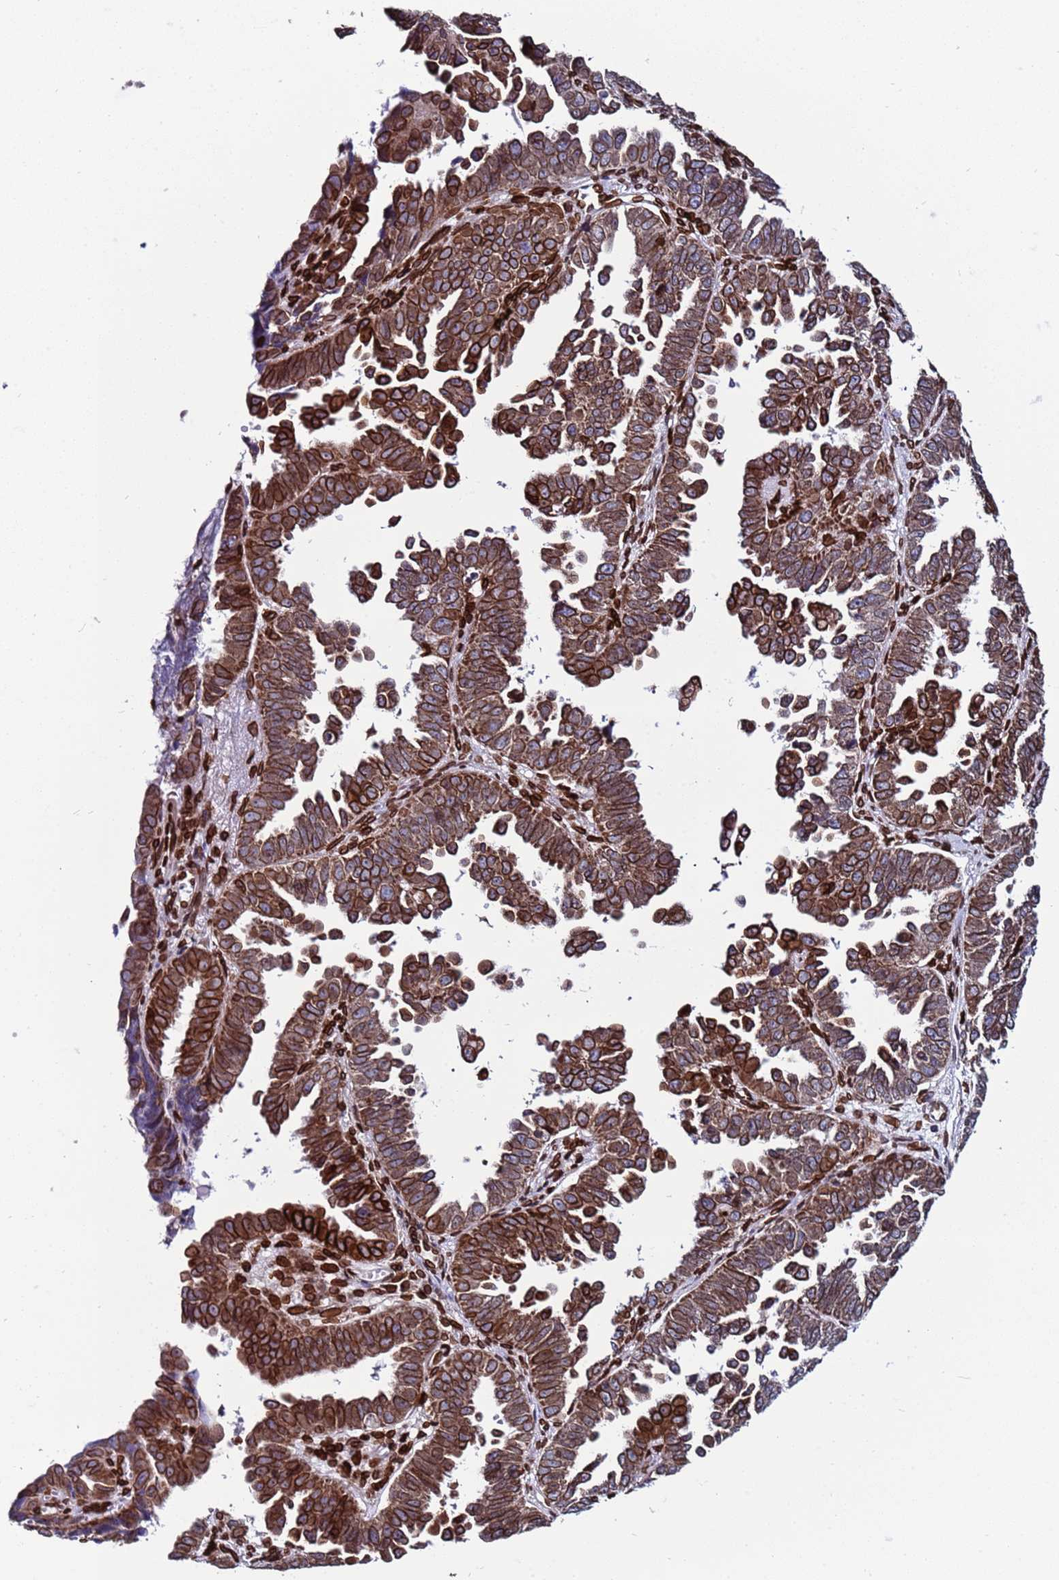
{"staining": {"intensity": "moderate", "quantity": ">75%", "location": "cytoplasmic/membranous"}, "tissue": "endometrial cancer", "cell_type": "Tumor cells", "image_type": "cancer", "snomed": [{"axis": "morphology", "description": "Adenocarcinoma, NOS"}, {"axis": "topography", "description": "Endometrium"}], "caption": "This image shows IHC staining of endometrial adenocarcinoma, with medium moderate cytoplasmic/membranous expression in approximately >75% of tumor cells.", "gene": "TOR1AIP1", "patient": {"sex": "female", "age": 75}}